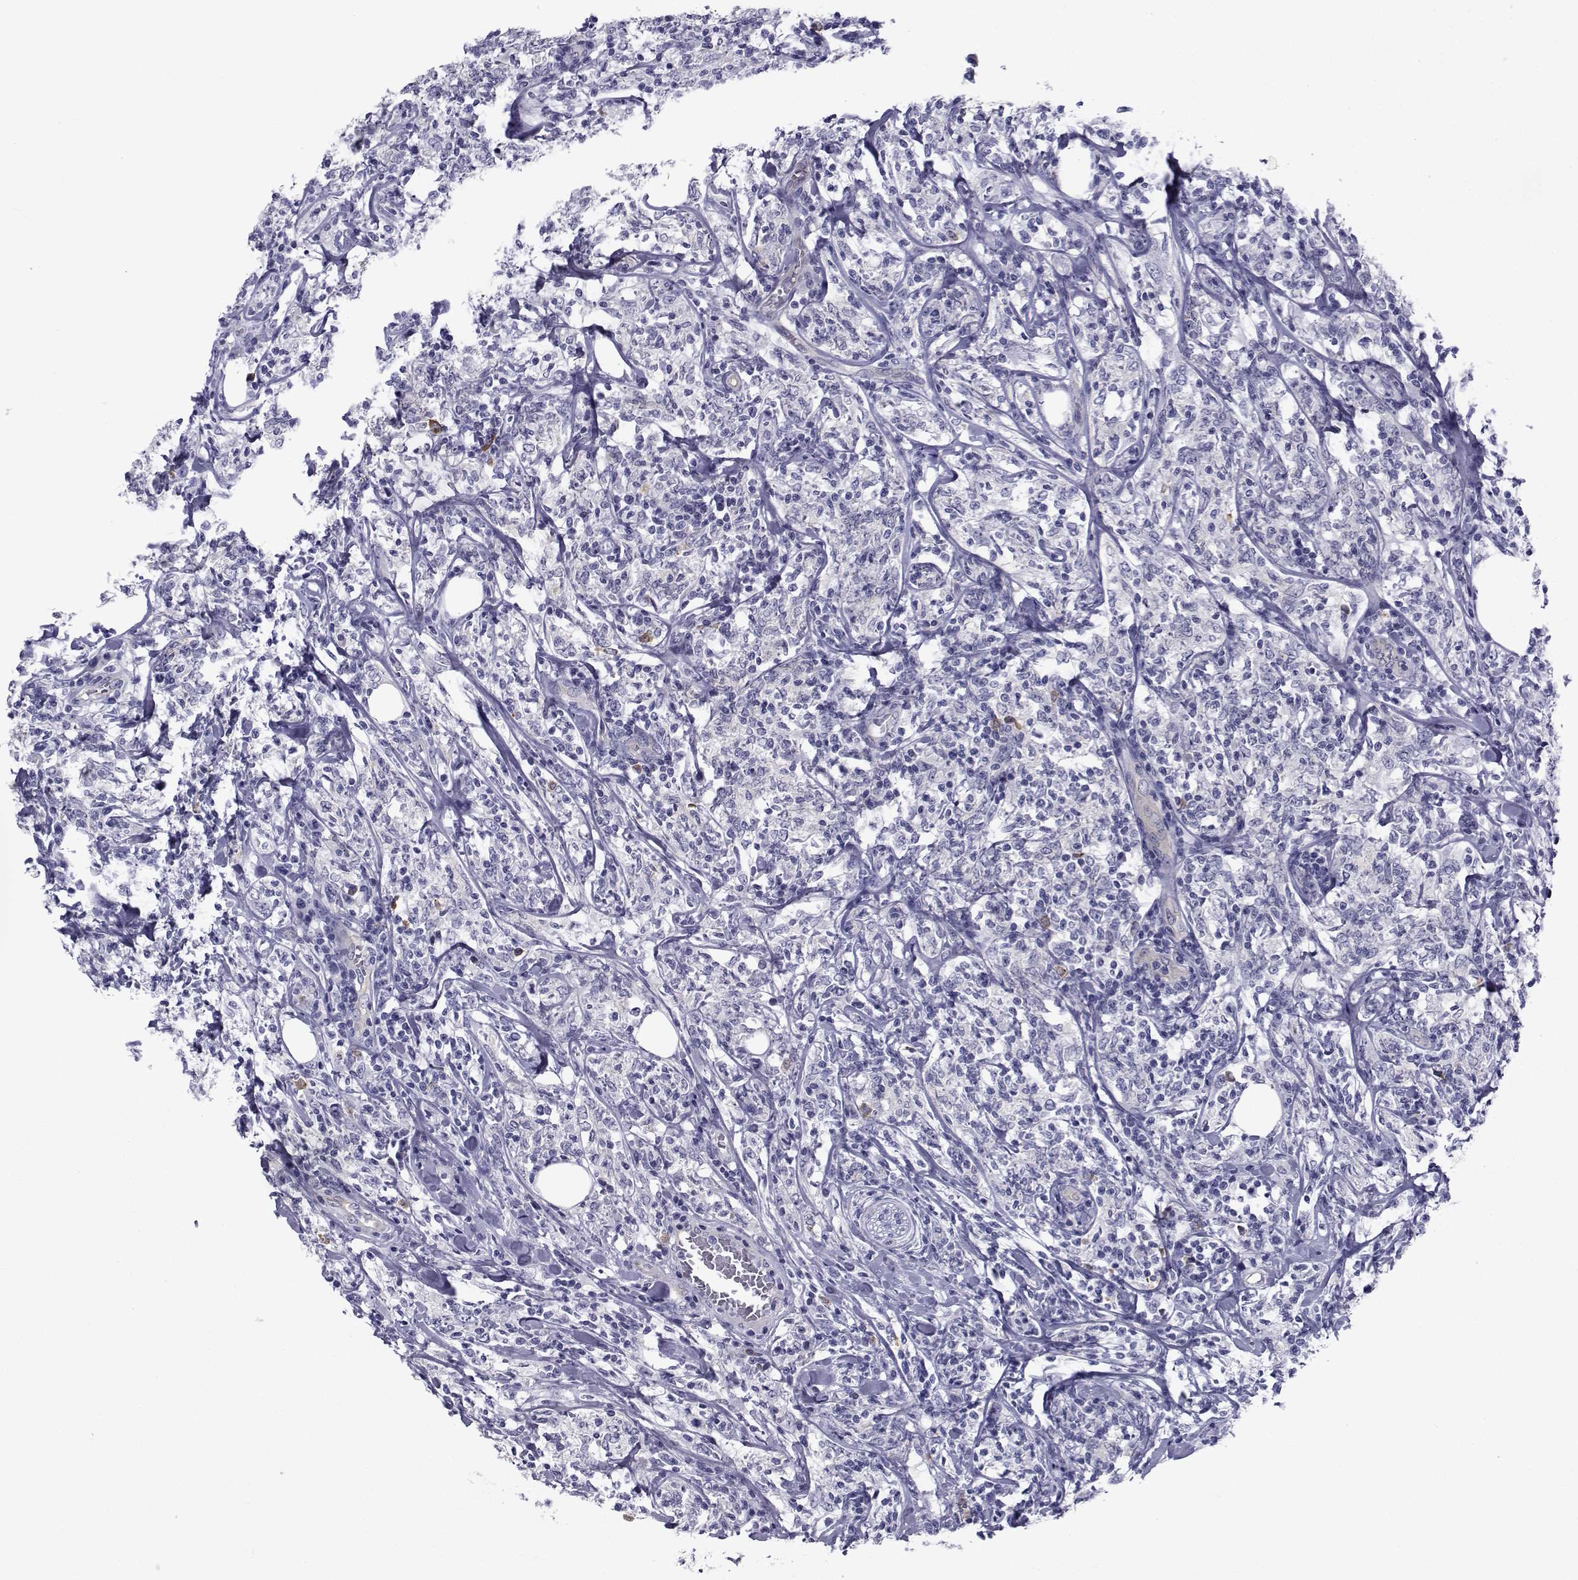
{"staining": {"intensity": "negative", "quantity": "none", "location": "none"}, "tissue": "lymphoma", "cell_type": "Tumor cells", "image_type": "cancer", "snomed": [{"axis": "morphology", "description": "Malignant lymphoma, non-Hodgkin's type, High grade"}, {"axis": "topography", "description": "Lymph node"}], "caption": "The IHC histopathology image has no significant expression in tumor cells of malignant lymphoma, non-Hodgkin's type (high-grade) tissue. (Brightfield microscopy of DAB (3,3'-diaminobenzidine) IHC at high magnification).", "gene": "COL22A1", "patient": {"sex": "female", "age": 84}}